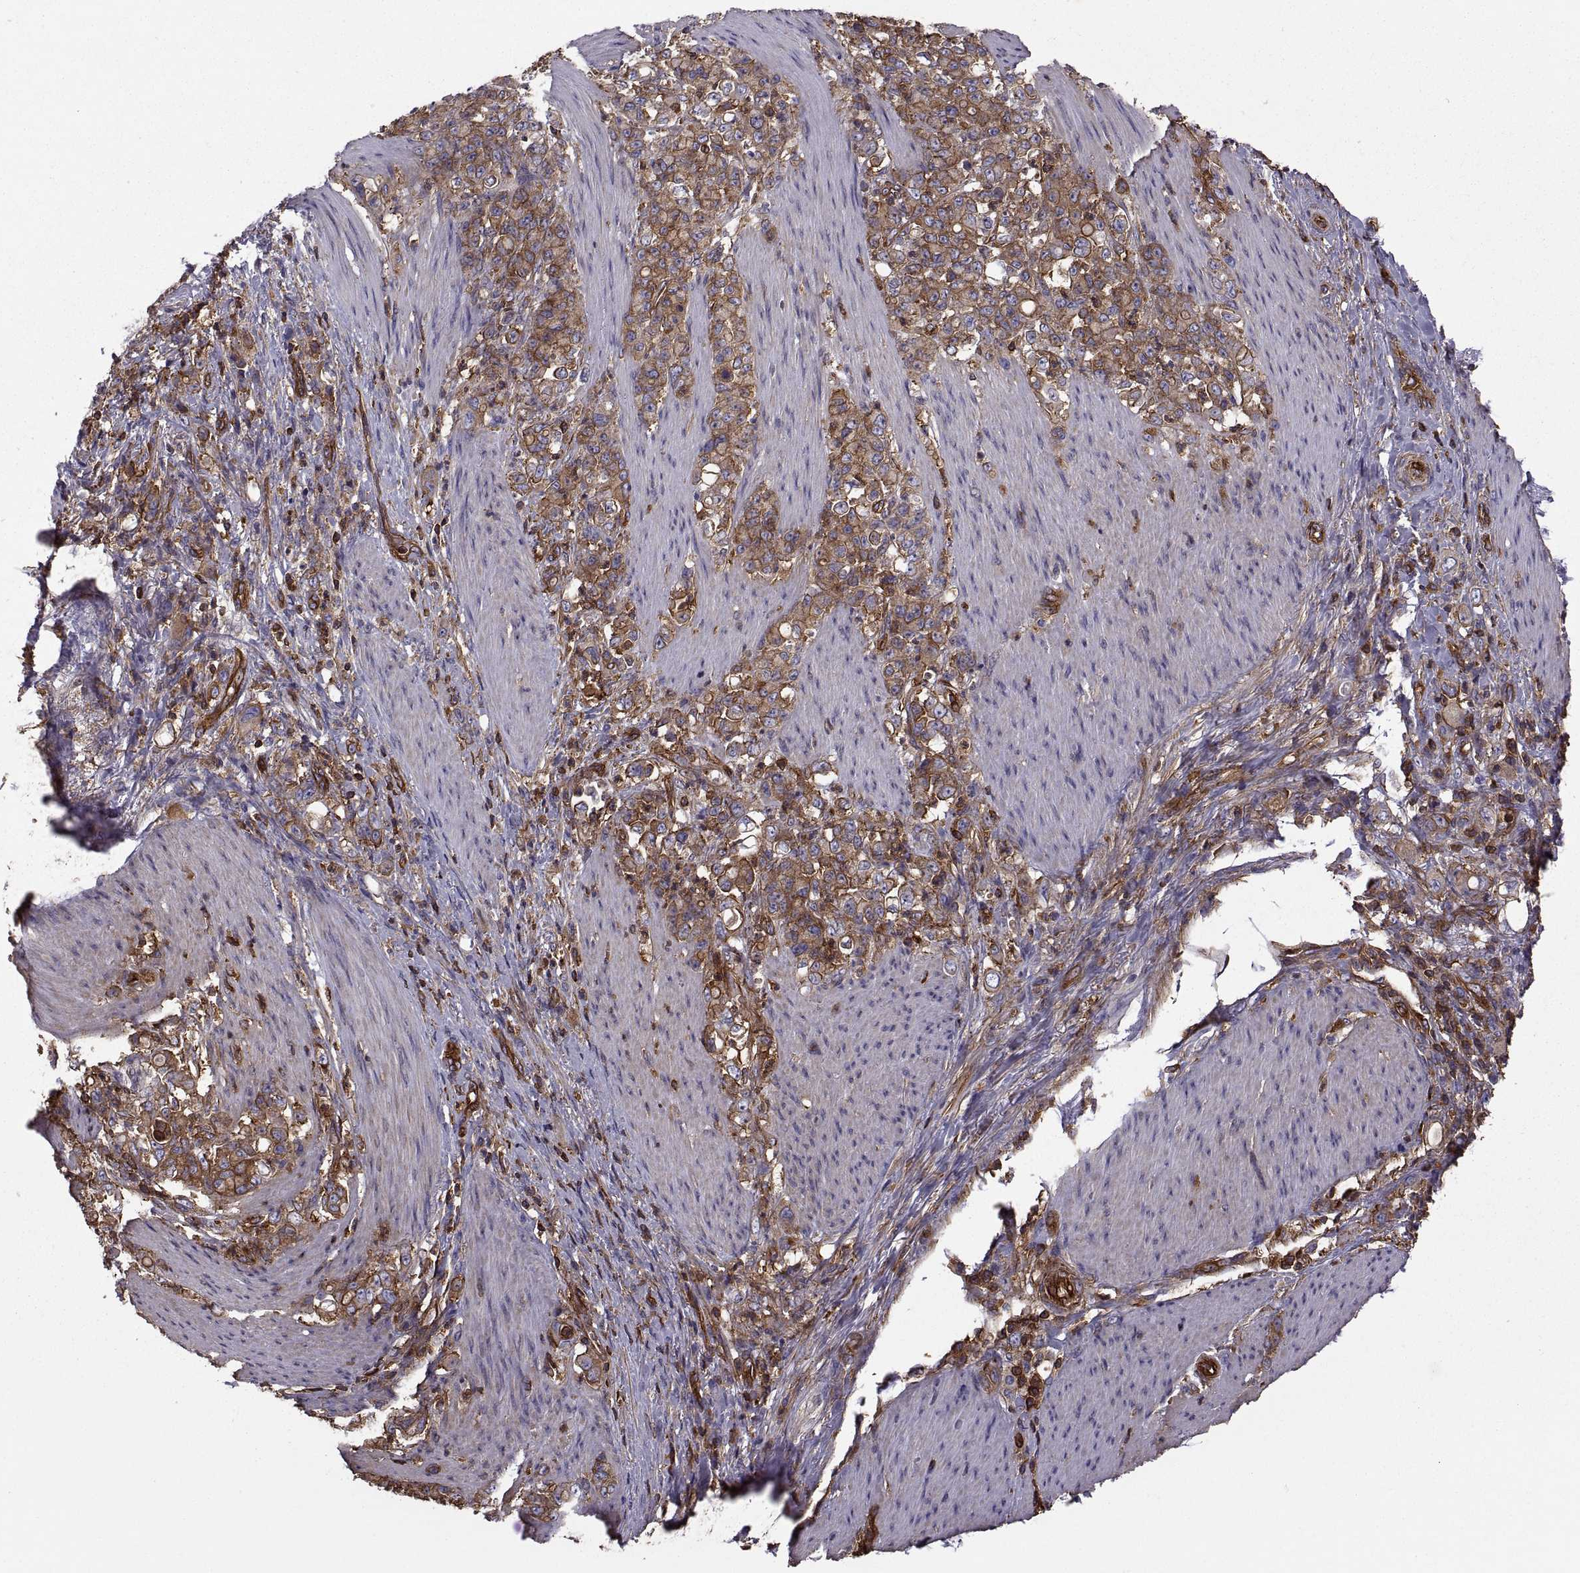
{"staining": {"intensity": "strong", "quantity": ">75%", "location": "cytoplasmic/membranous"}, "tissue": "stomach cancer", "cell_type": "Tumor cells", "image_type": "cancer", "snomed": [{"axis": "morphology", "description": "Adenocarcinoma, NOS"}, {"axis": "topography", "description": "Stomach"}], "caption": "Stomach adenocarcinoma stained with immunohistochemistry (IHC) exhibits strong cytoplasmic/membranous positivity in about >75% of tumor cells. (brown staining indicates protein expression, while blue staining denotes nuclei).", "gene": "MYH9", "patient": {"sex": "female", "age": 79}}